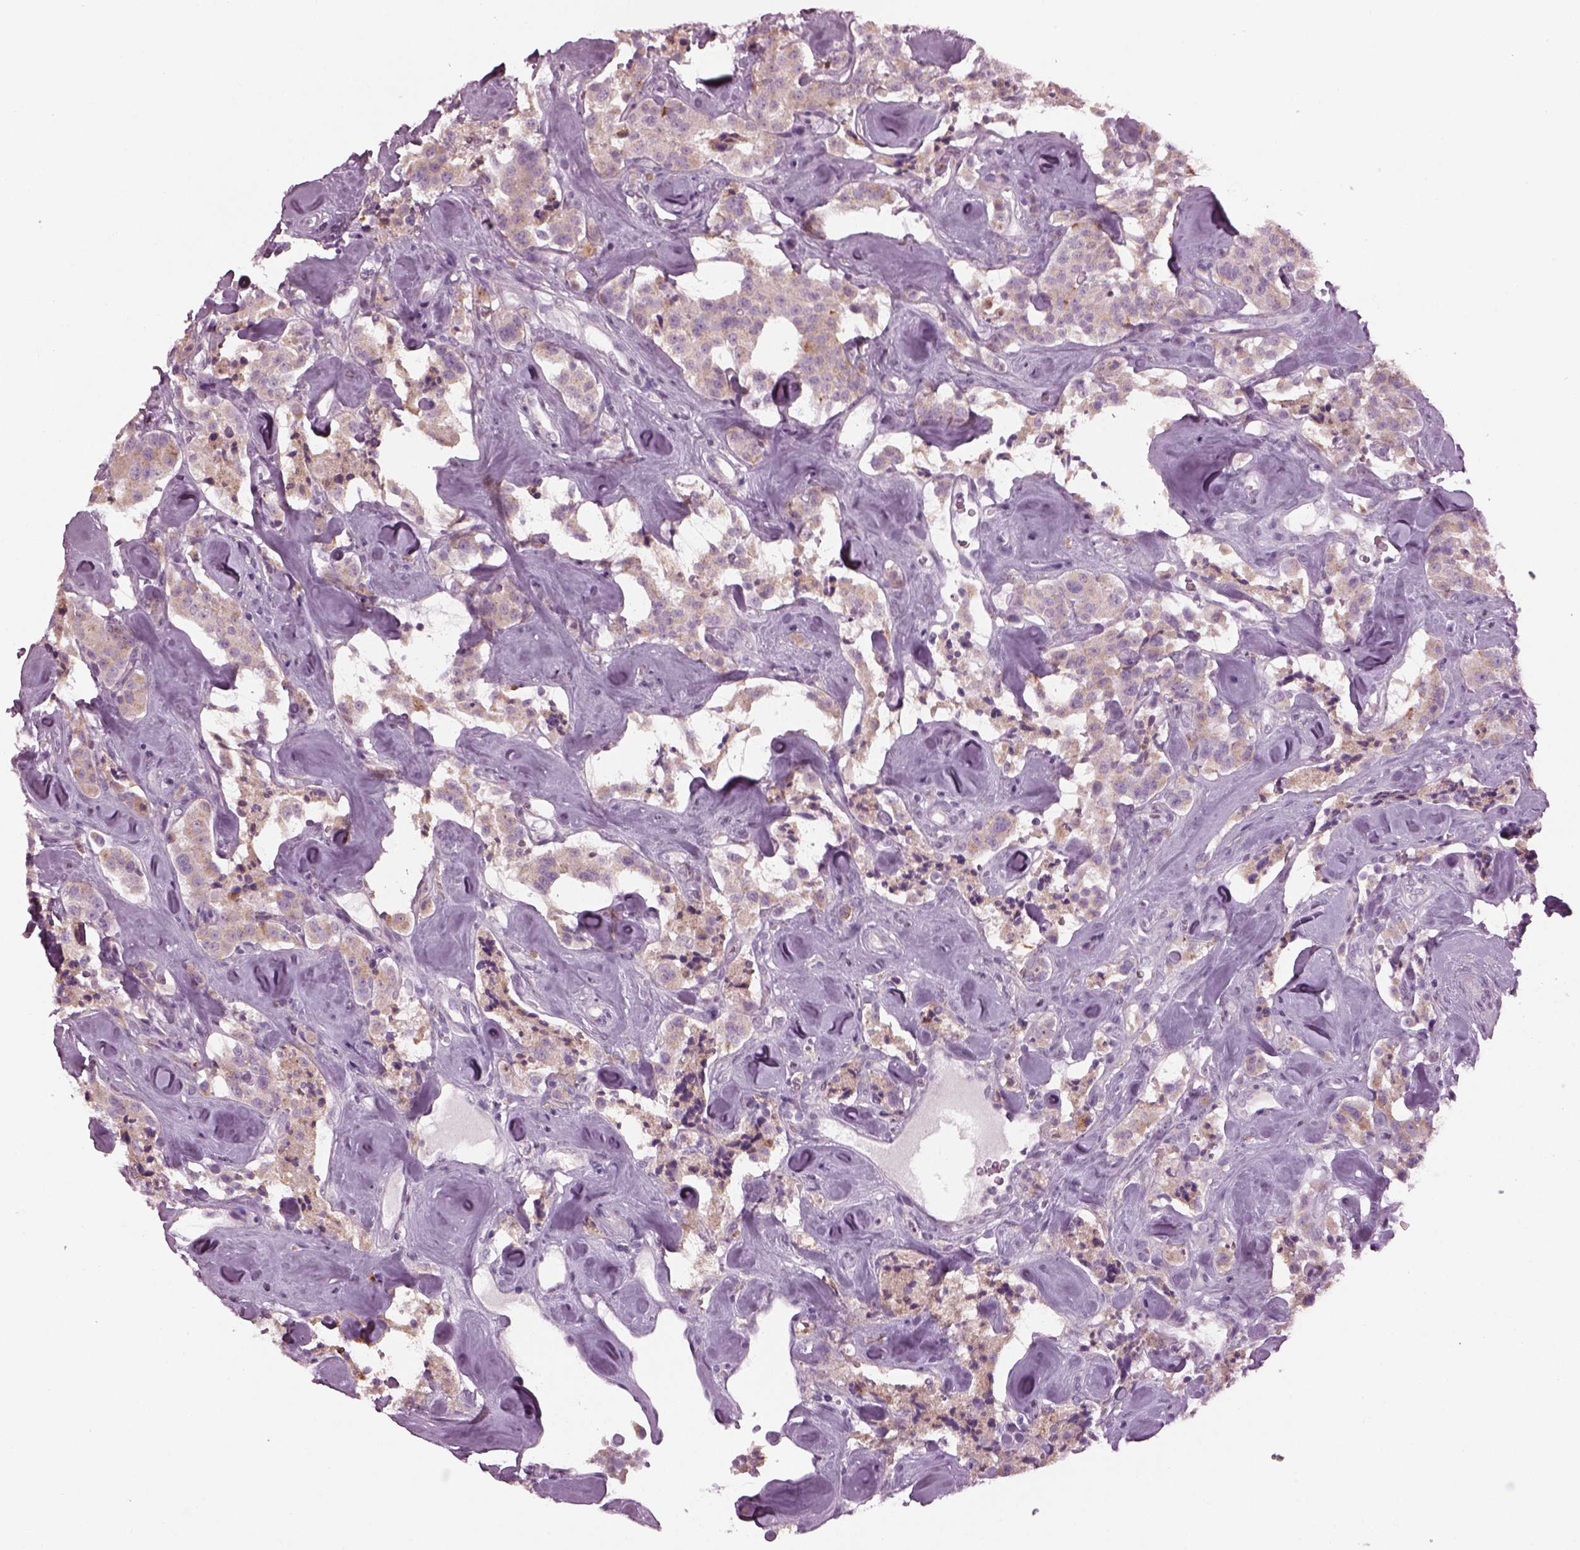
{"staining": {"intensity": "weak", "quantity": ">75%", "location": "cytoplasmic/membranous"}, "tissue": "carcinoid", "cell_type": "Tumor cells", "image_type": "cancer", "snomed": [{"axis": "morphology", "description": "Carcinoid, malignant, NOS"}, {"axis": "topography", "description": "Pancreas"}], "caption": "This histopathology image displays immunohistochemistry (IHC) staining of human carcinoid, with low weak cytoplasmic/membranous staining in about >75% of tumor cells.", "gene": "TMEM231", "patient": {"sex": "male", "age": 41}}